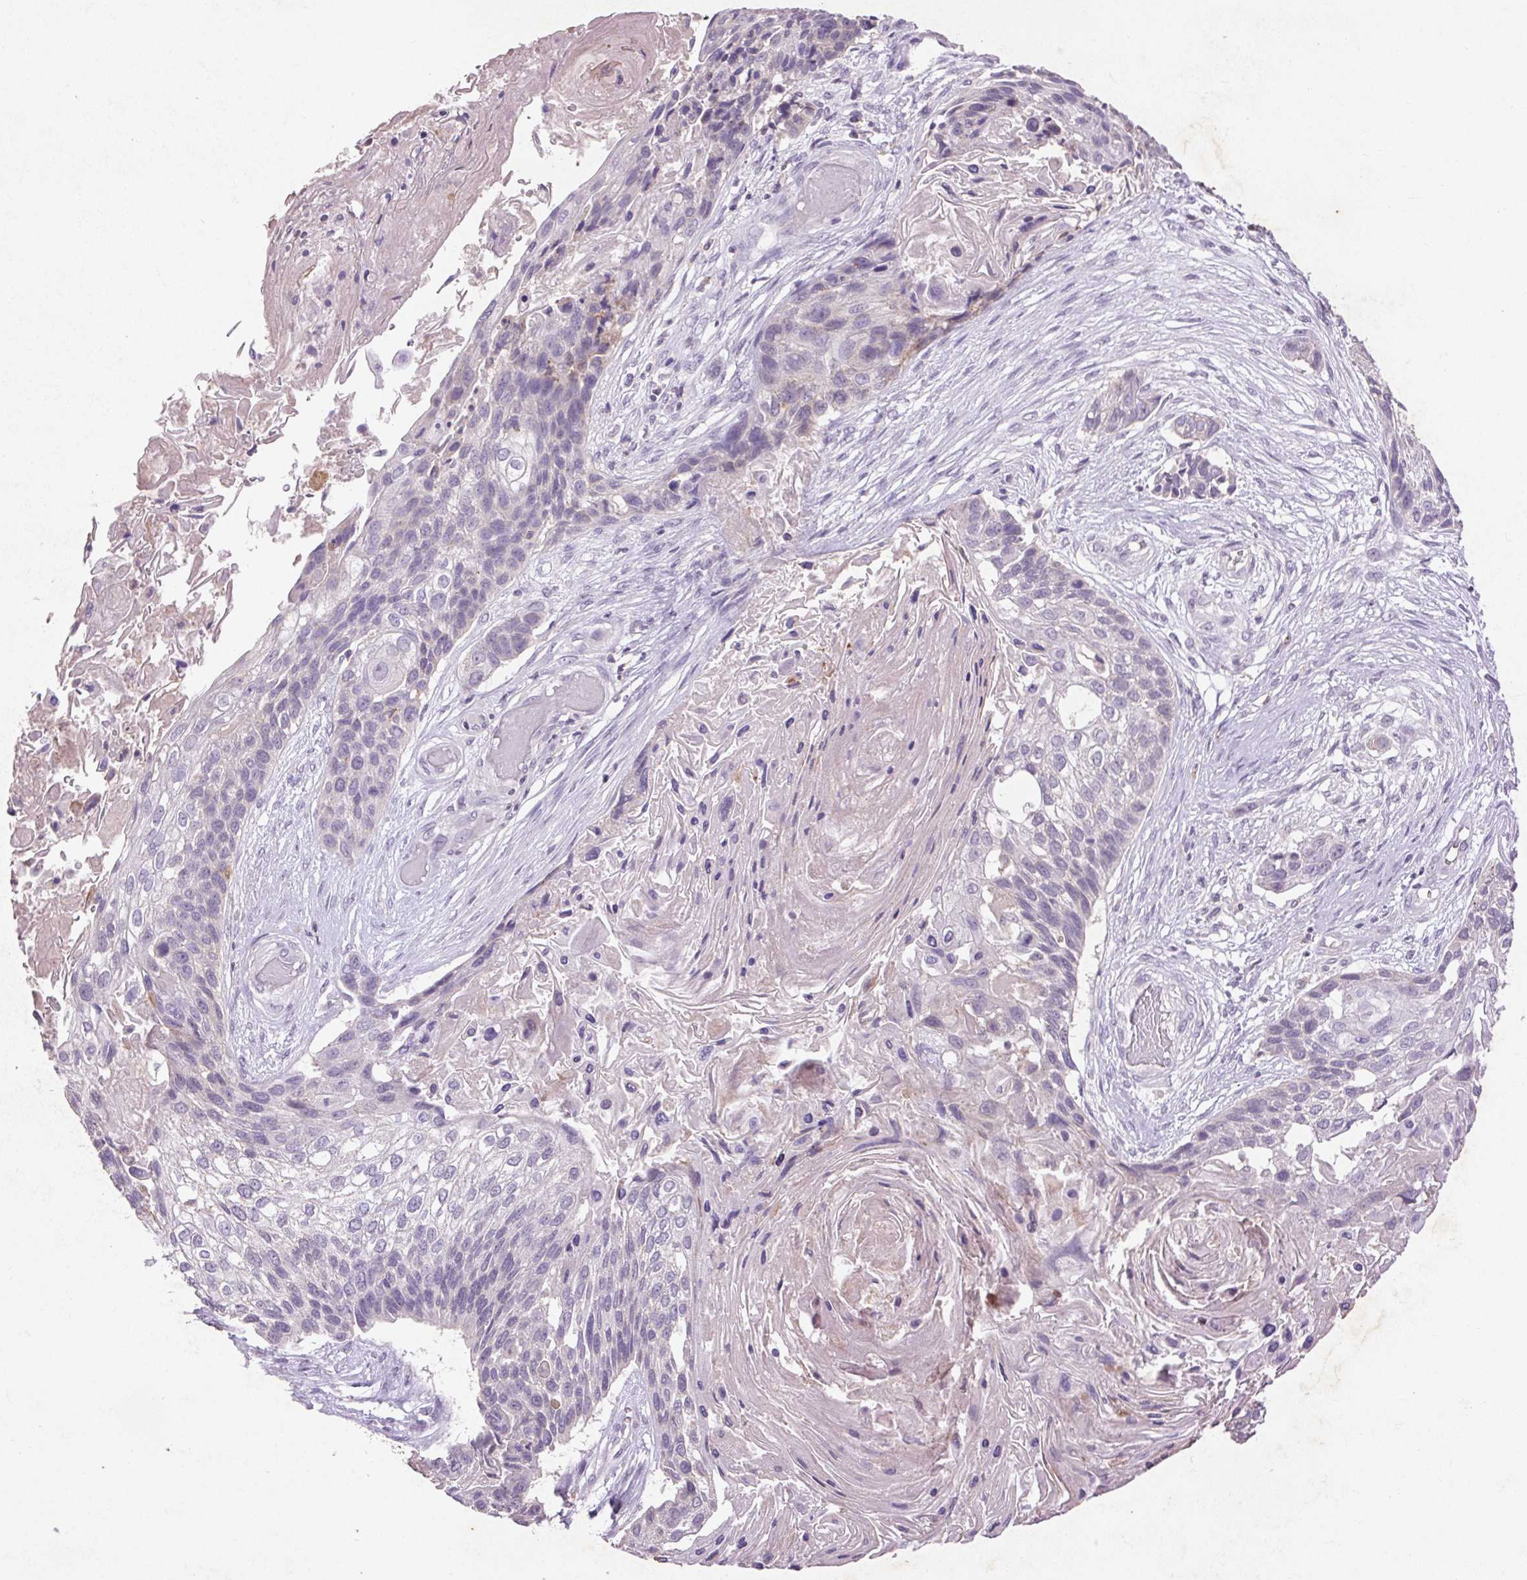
{"staining": {"intensity": "negative", "quantity": "none", "location": "none"}, "tissue": "lung cancer", "cell_type": "Tumor cells", "image_type": "cancer", "snomed": [{"axis": "morphology", "description": "Squamous cell carcinoma, NOS"}, {"axis": "topography", "description": "Lung"}], "caption": "This is an immunohistochemistry micrograph of squamous cell carcinoma (lung). There is no expression in tumor cells.", "gene": "FNDC7", "patient": {"sex": "male", "age": 69}}